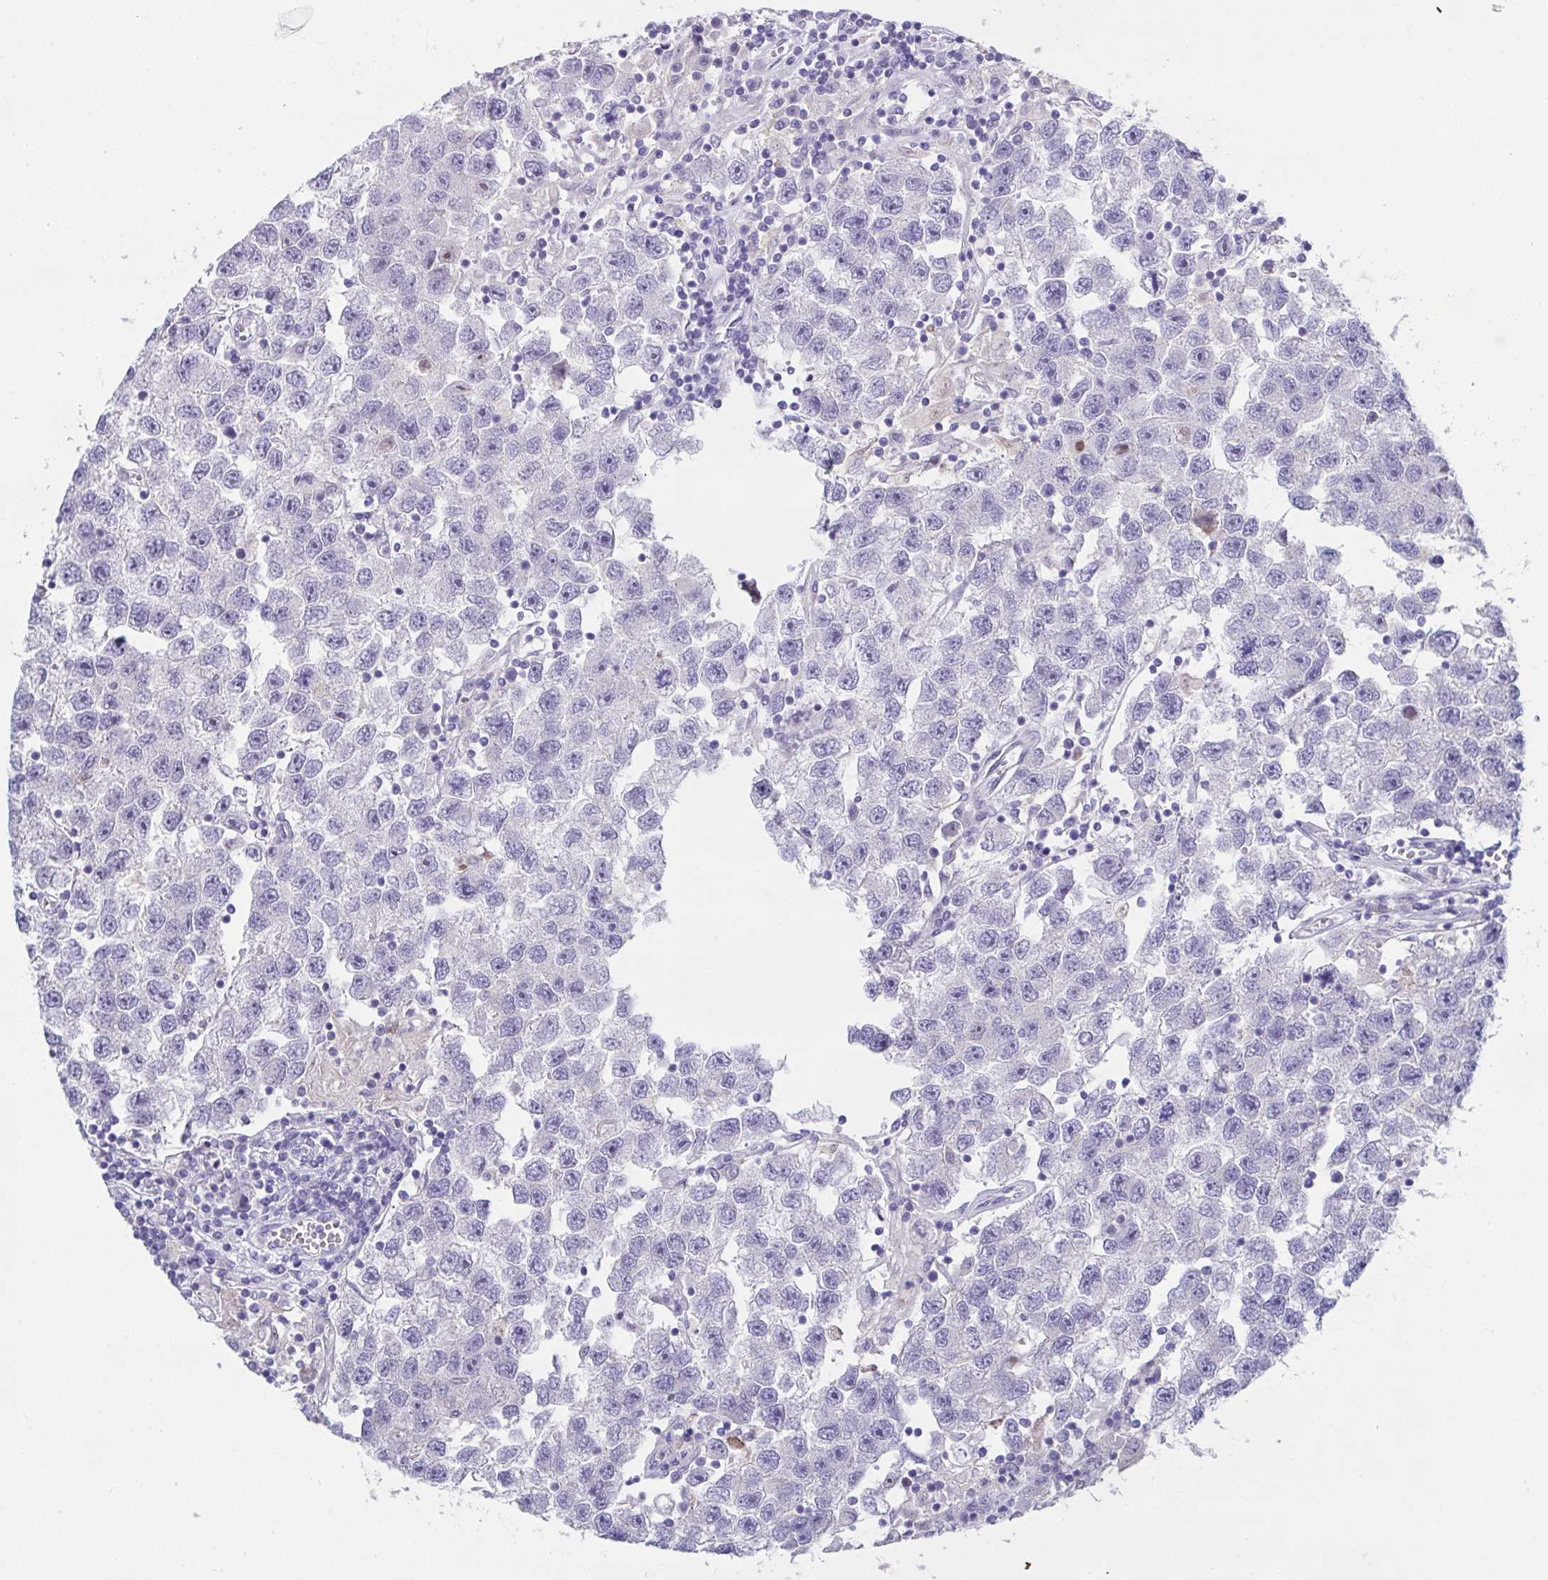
{"staining": {"intensity": "negative", "quantity": "none", "location": "none"}, "tissue": "testis cancer", "cell_type": "Tumor cells", "image_type": "cancer", "snomed": [{"axis": "morphology", "description": "Seminoma, NOS"}, {"axis": "topography", "description": "Testis"}], "caption": "Tumor cells are negative for brown protein staining in testis seminoma. The staining was performed using DAB (3,3'-diaminobenzidine) to visualize the protein expression in brown, while the nuclei were stained in blue with hematoxylin (Magnification: 20x).", "gene": "FBXO47", "patient": {"sex": "male", "age": 26}}